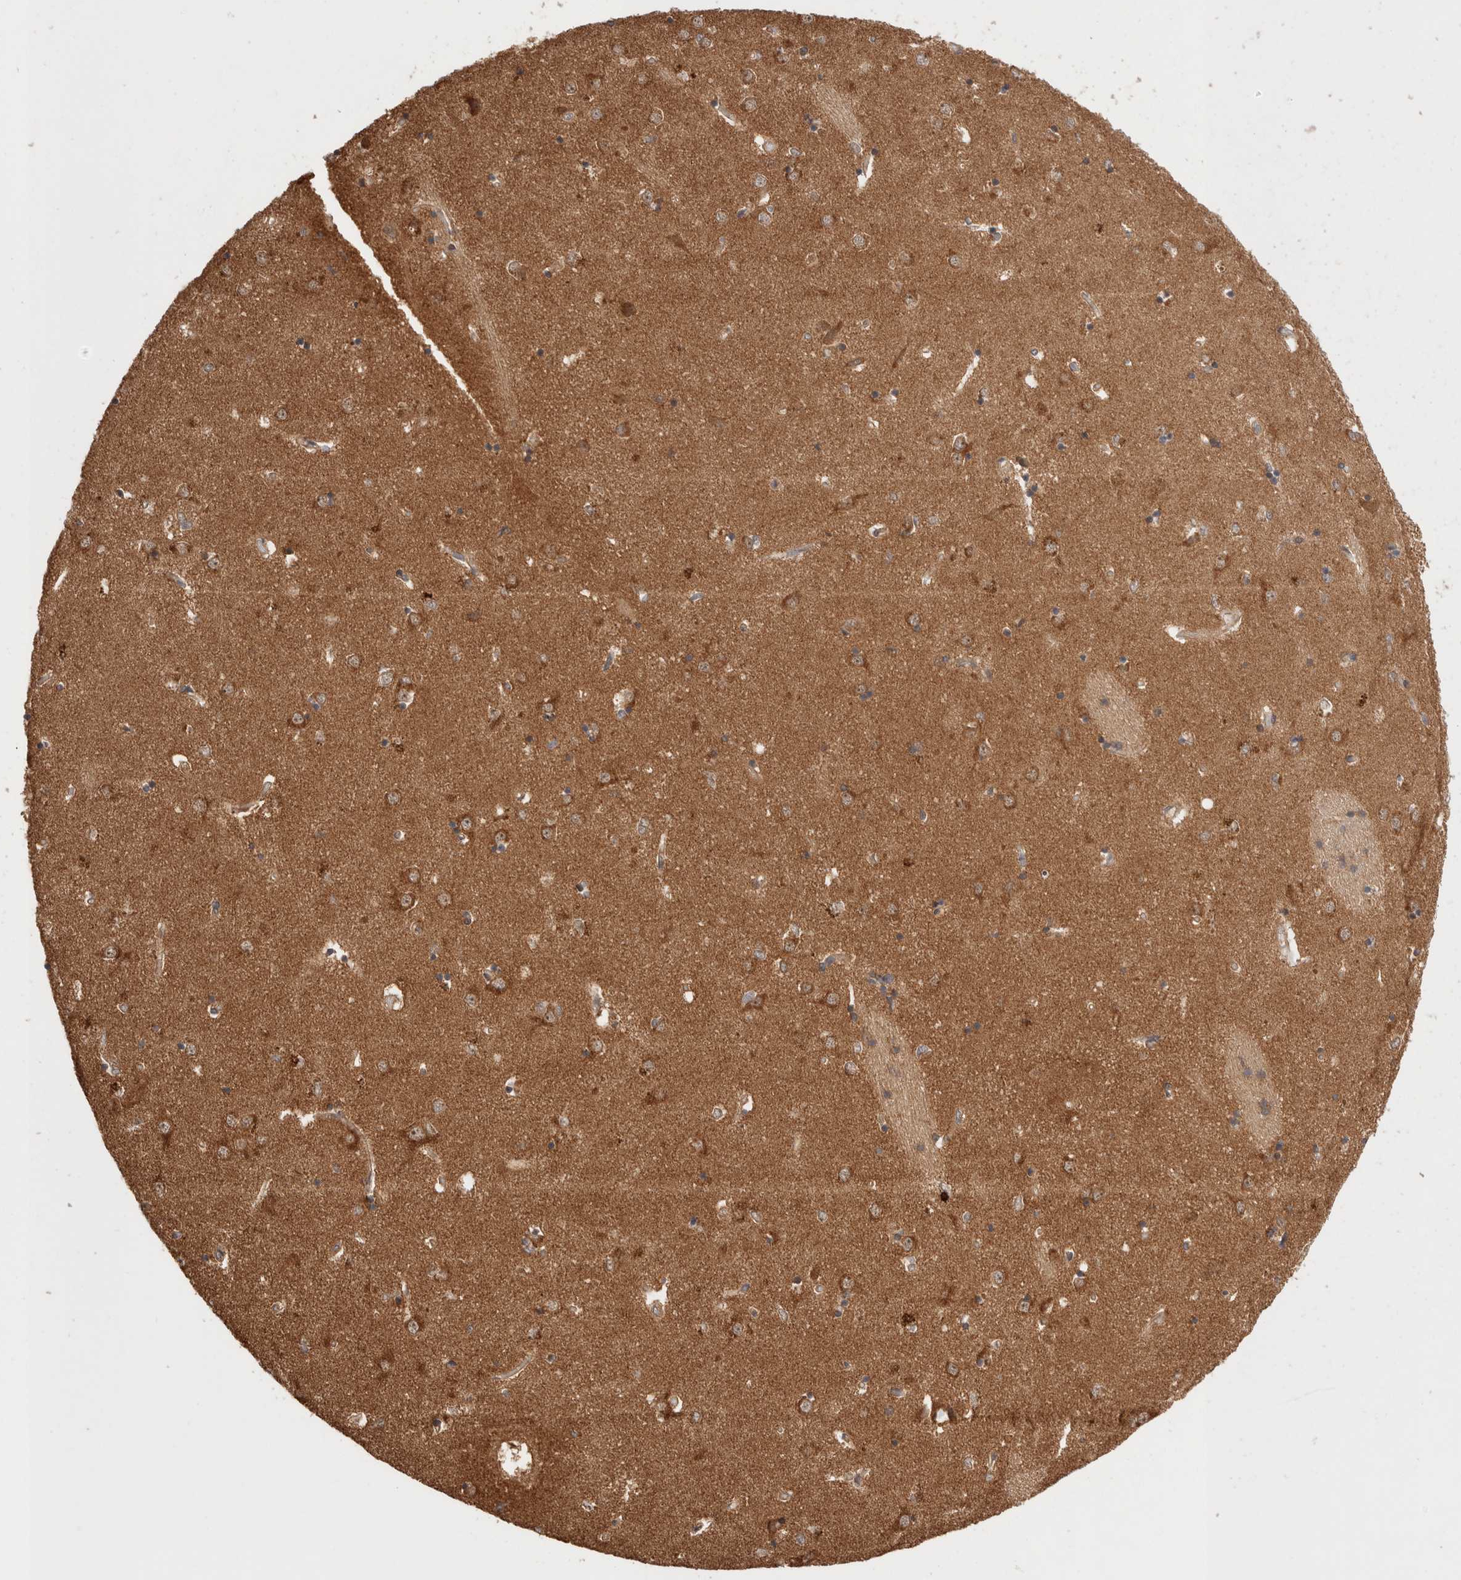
{"staining": {"intensity": "weak", "quantity": ">75%", "location": "cytoplasmic/membranous"}, "tissue": "caudate", "cell_type": "Glial cells", "image_type": "normal", "snomed": [{"axis": "morphology", "description": "Normal tissue, NOS"}, {"axis": "topography", "description": "Lateral ventricle wall"}], "caption": "A brown stain labels weak cytoplasmic/membranous positivity of a protein in glial cells of unremarkable caudate.", "gene": "SIKE1", "patient": {"sex": "male", "age": 45}}